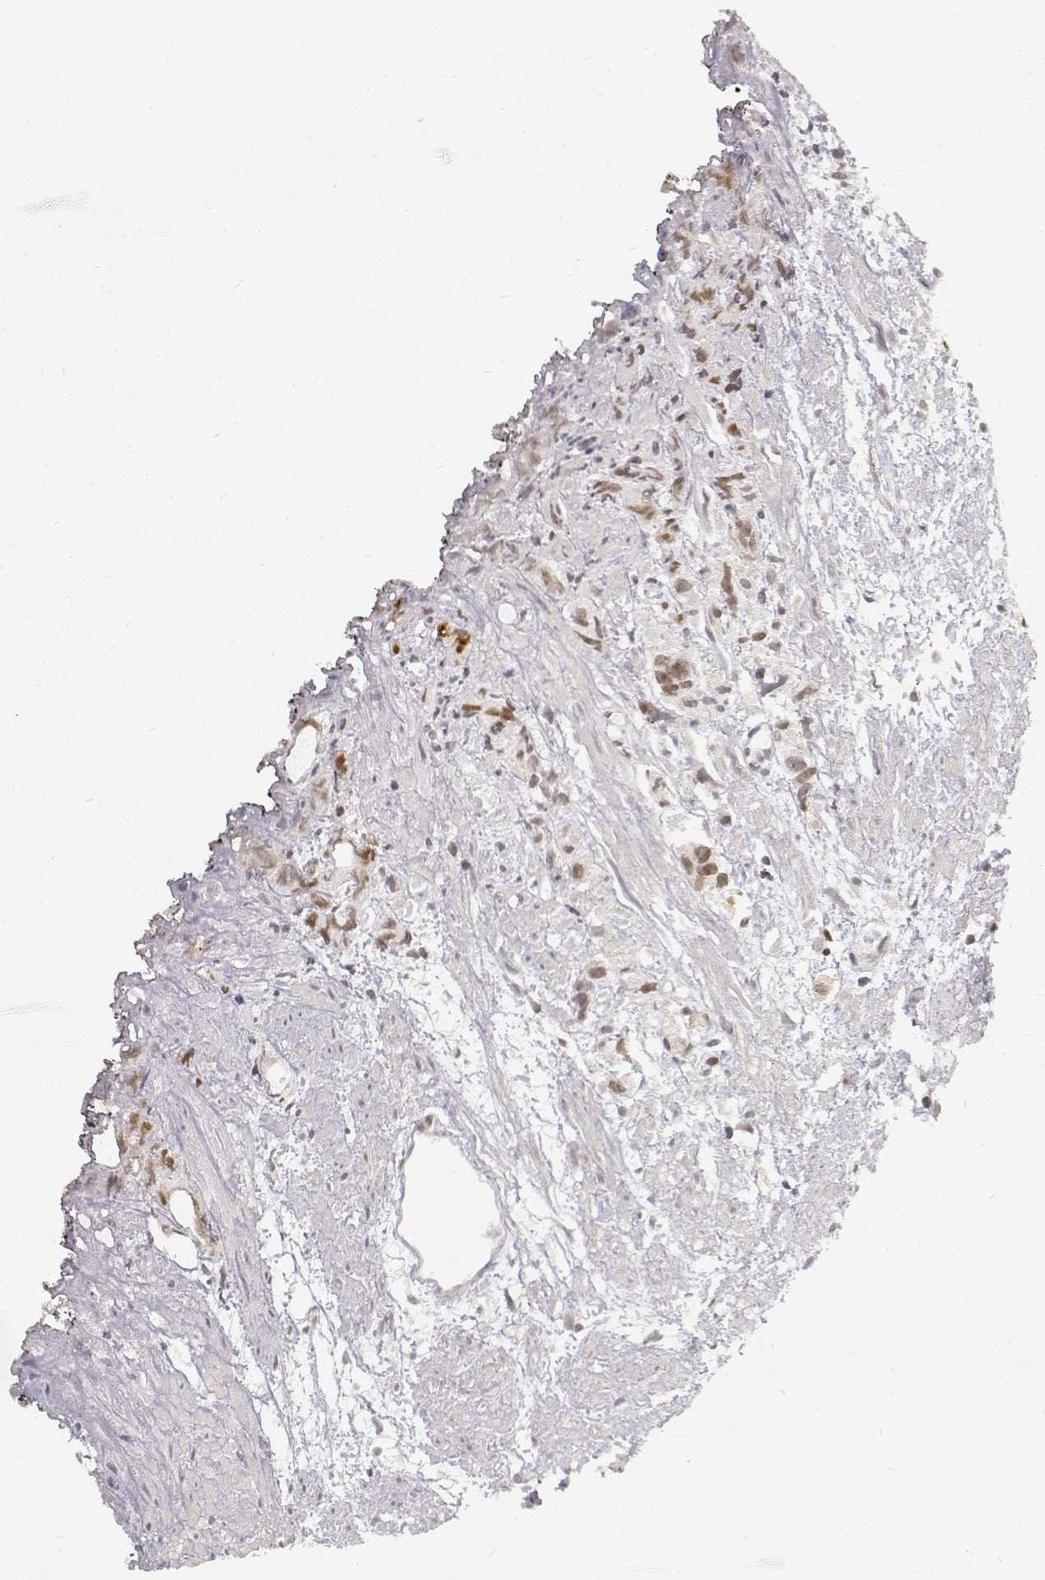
{"staining": {"intensity": "strong", "quantity": ">75%", "location": "nuclear"}, "tissue": "prostate cancer", "cell_type": "Tumor cells", "image_type": "cancer", "snomed": [{"axis": "morphology", "description": "Adenocarcinoma, High grade"}, {"axis": "topography", "description": "Prostate"}], "caption": "IHC micrograph of human prostate cancer stained for a protein (brown), which reveals high levels of strong nuclear positivity in approximately >75% of tumor cells.", "gene": "PHF6", "patient": {"sex": "male", "age": 68}}